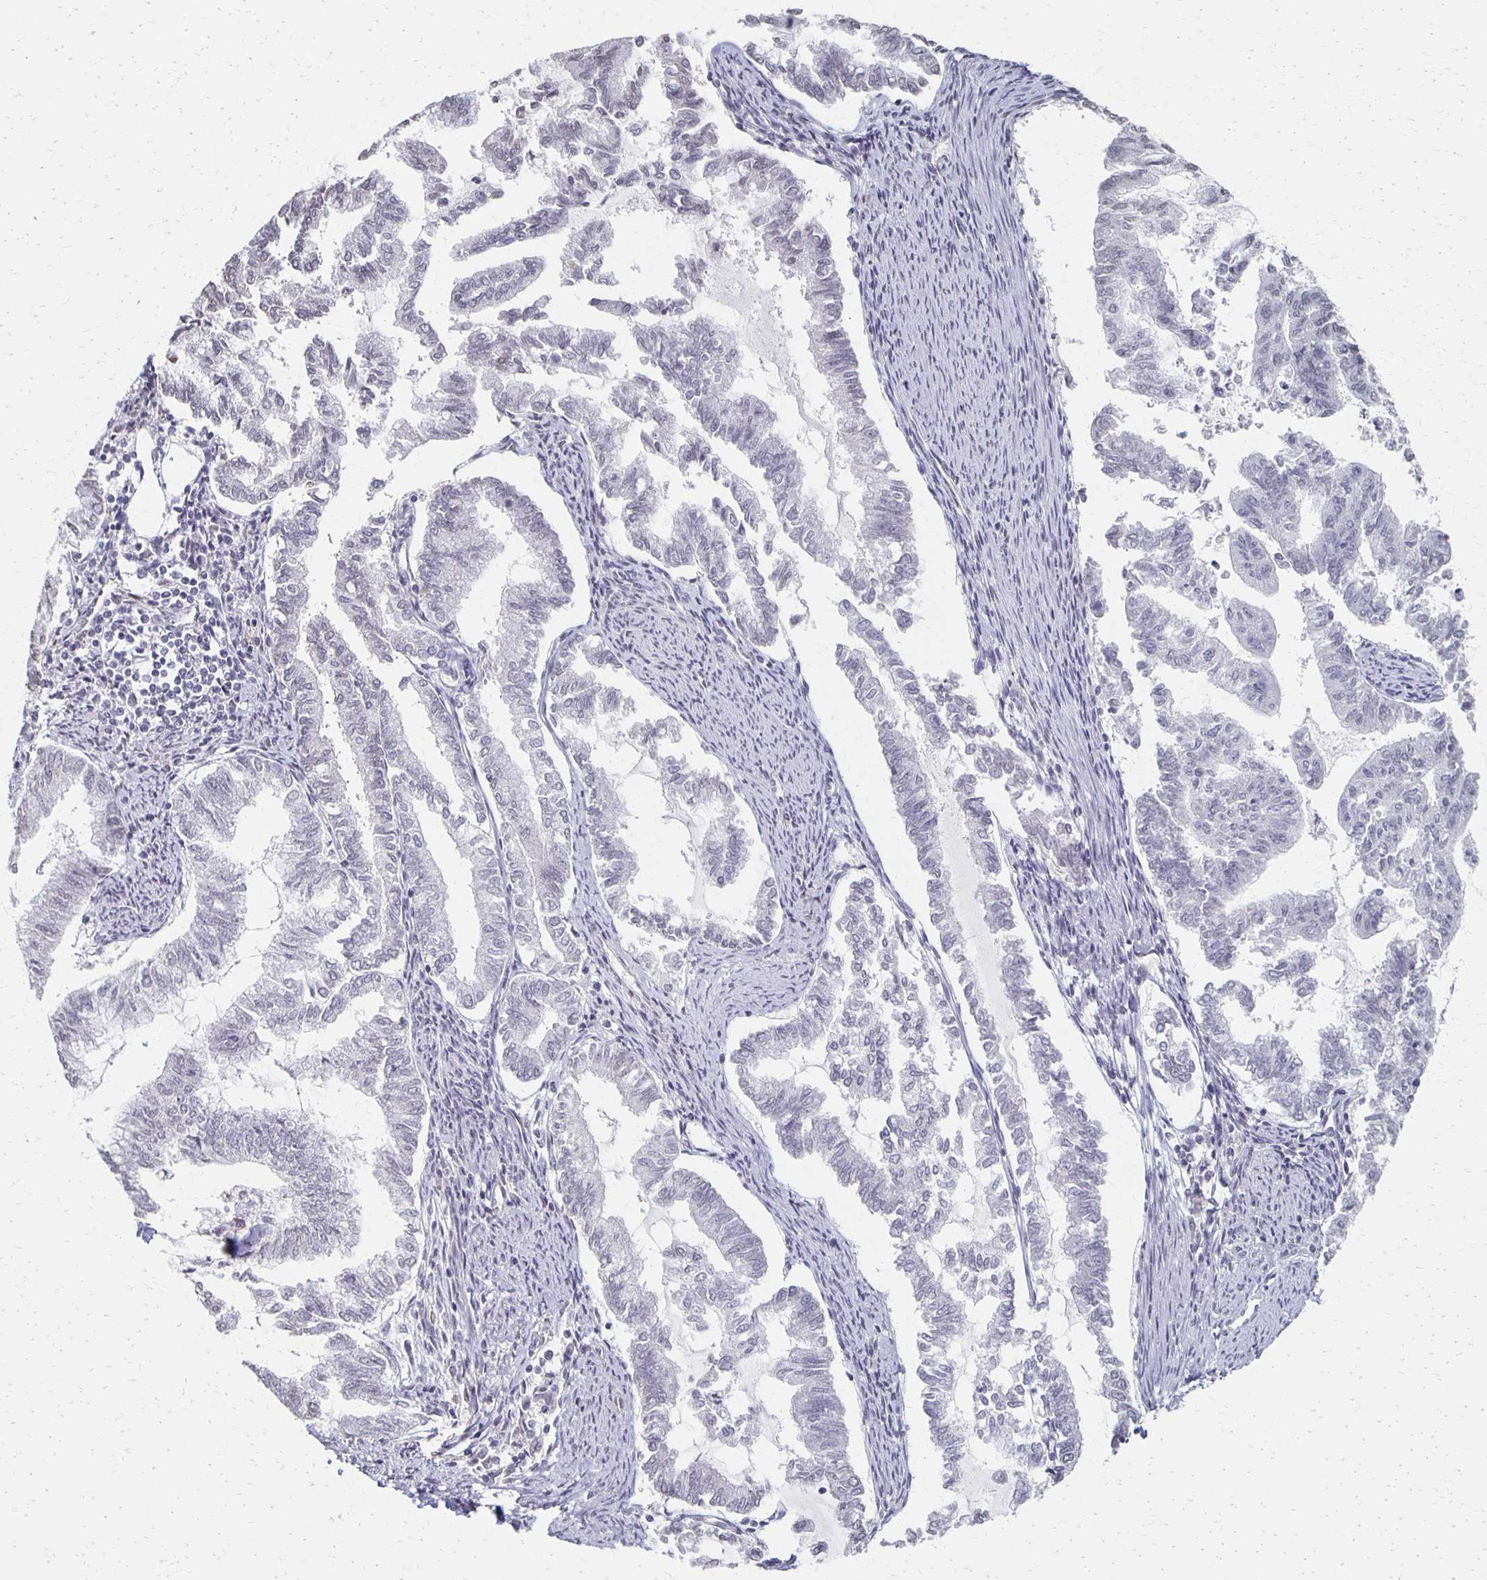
{"staining": {"intensity": "negative", "quantity": "none", "location": "none"}, "tissue": "endometrial cancer", "cell_type": "Tumor cells", "image_type": "cancer", "snomed": [{"axis": "morphology", "description": "Adenocarcinoma, NOS"}, {"axis": "topography", "description": "Endometrium"}], "caption": "This is an immunohistochemistry photomicrograph of endometrial adenocarcinoma. There is no staining in tumor cells.", "gene": "DAB1", "patient": {"sex": "female", "age": 79}}